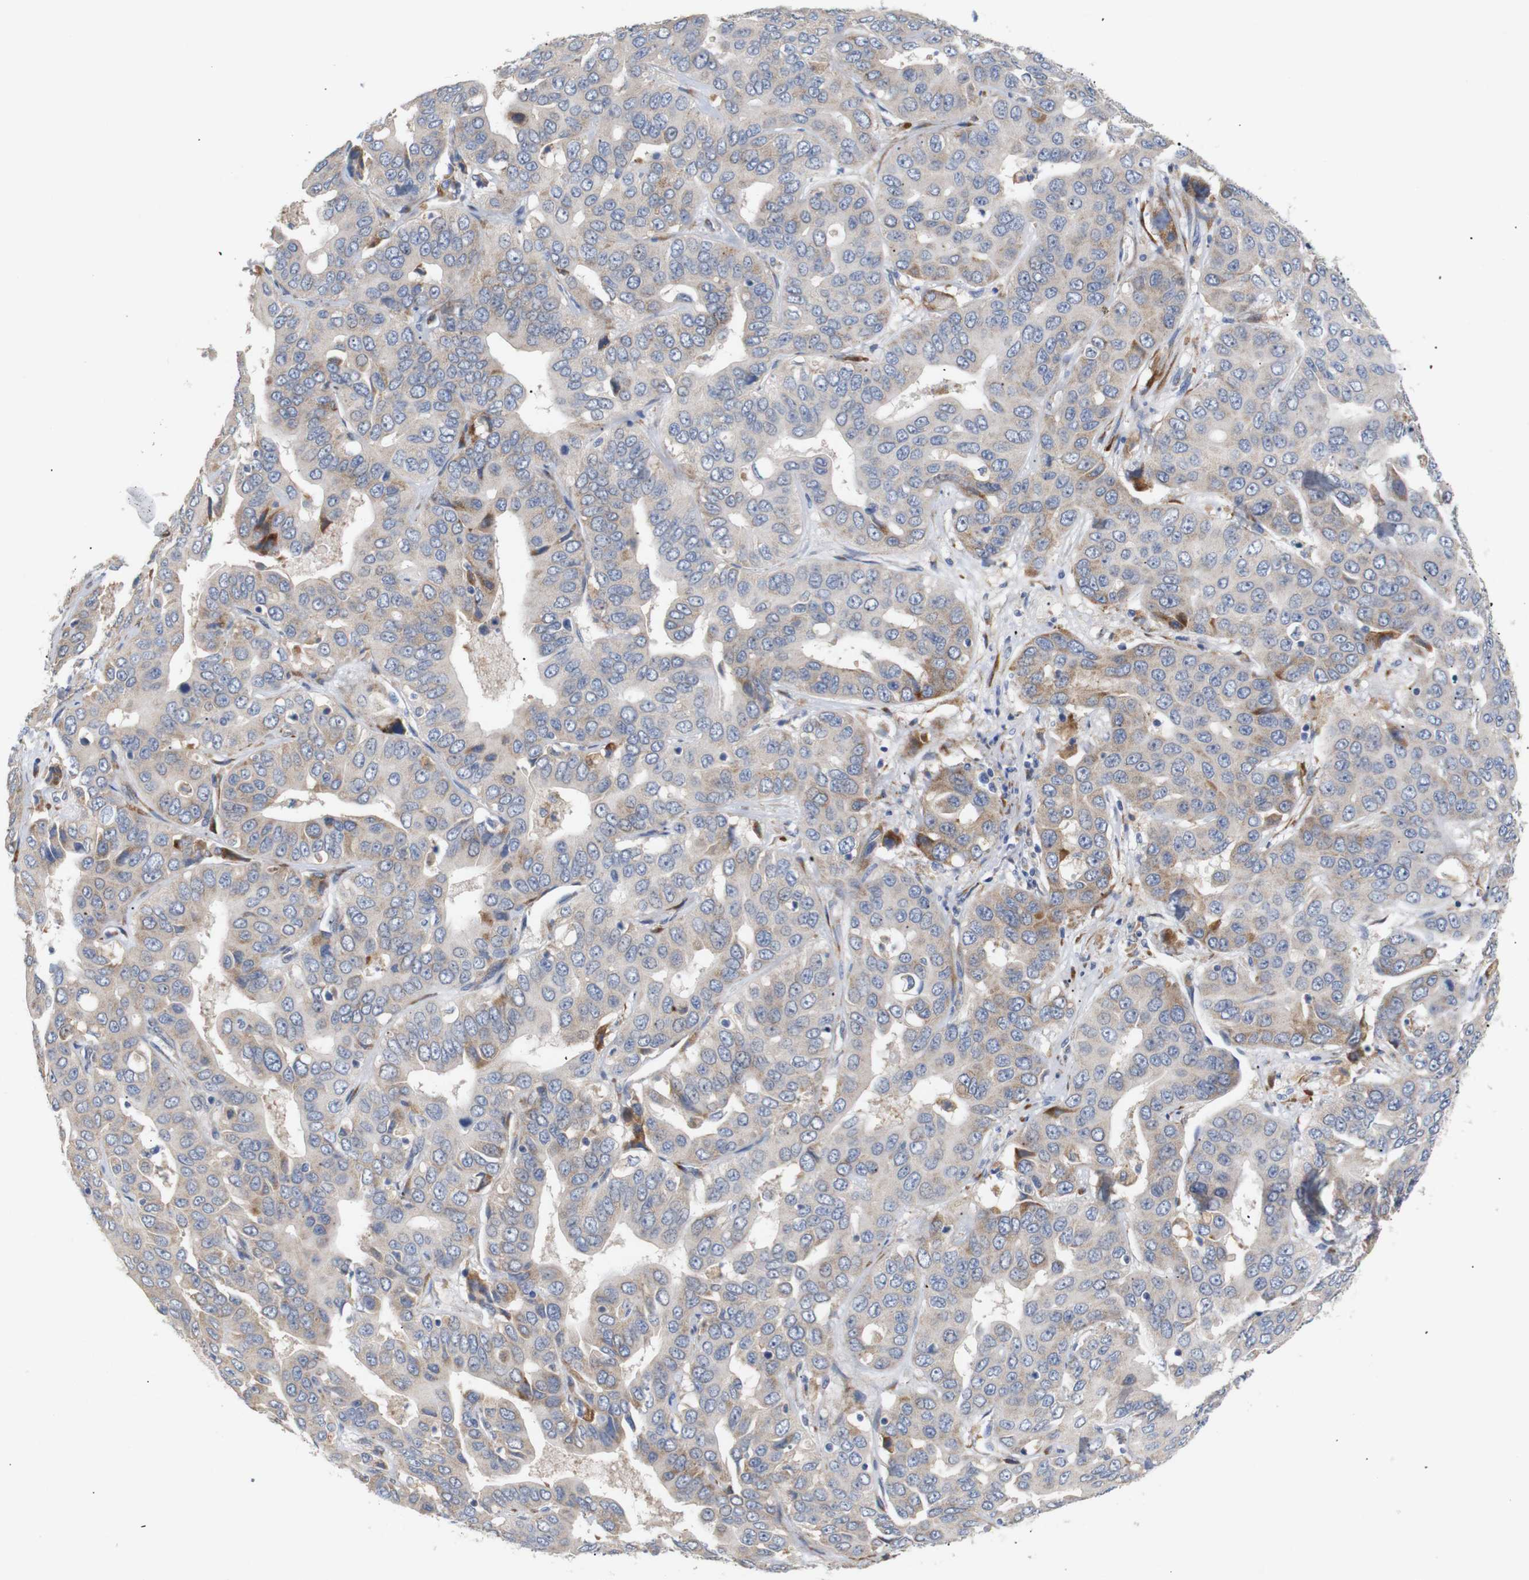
{"staining": {"intensity": "moderate", "quantity": "25%-75%", "location": "cytoplasmic/membranous"}, "tissue": "liver cancer", "cell_type": "Tumor cells", "image_type": "cancer", "snomed": [{"axis": "morphology", "description": "Cholangiocarcinoma"}, {"axis": "topography", "description": "Liver"}], "caption": "Cholangiocarcinoma (liver) stained with DAB (3,3'-diaminobenzidine) IHC displays medium levels of moderate cytoplasmic/membranous staining in about 25%-75% of tumor cells.", "gene": "TRIM5", "patient": {"sex": "female", "age": 52}}